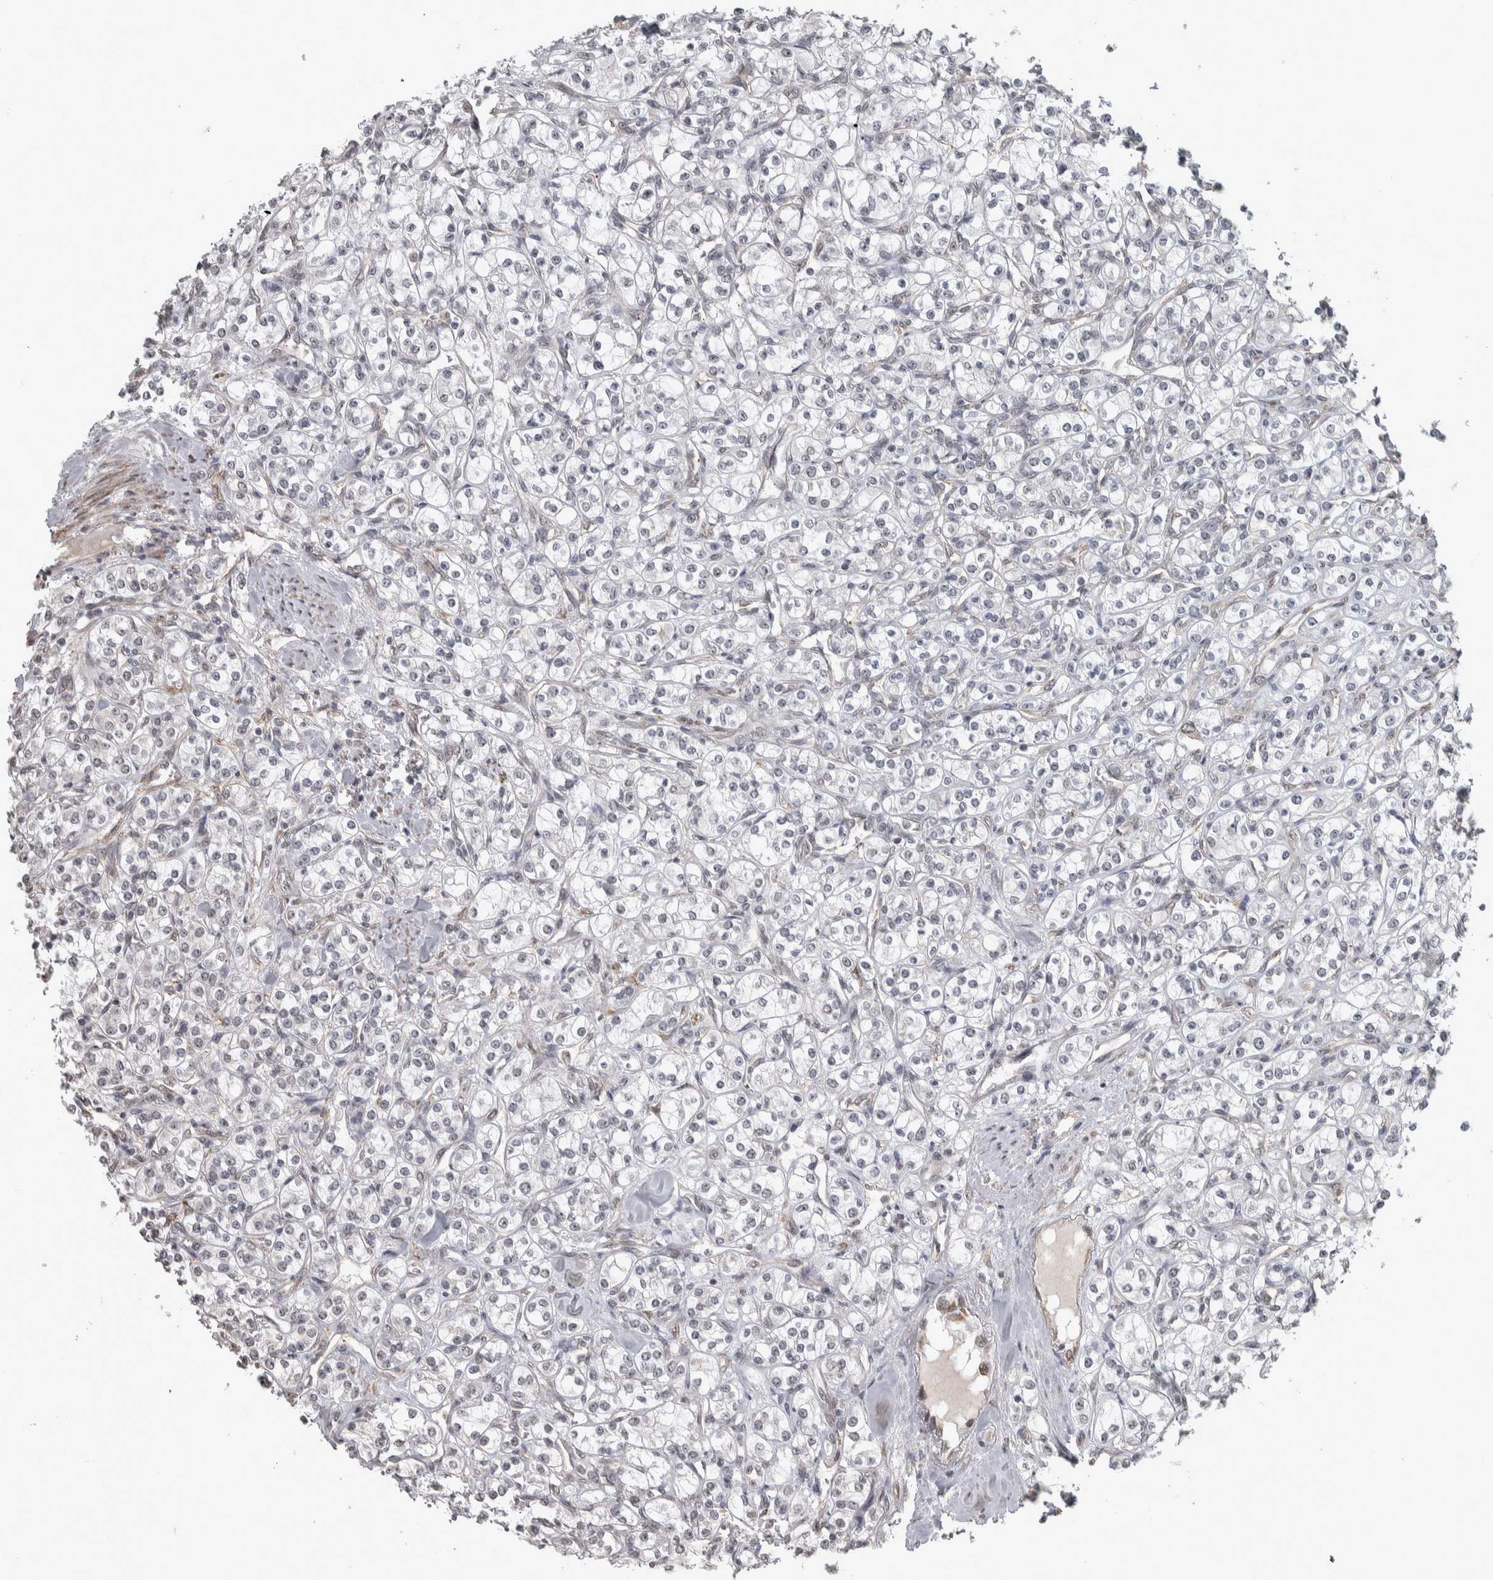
{"staining": {"intensity": "negative", "quantity": "none", "location": "none"}, "tissue": "renal cancer", "cell_type": "Tumor cells", "image_type": "cancer", "snomed": [{"axis": "morphology", "description": "Adenocarcinoma, NOS"}, {"axis": "topography", "description": "Kidney"}], "caption": "Tumor cells show no significant positivity in renal cancer (adenocarcinoma).", "gene": "DDX42", "patient": {"sex": "male", "age": 77}}